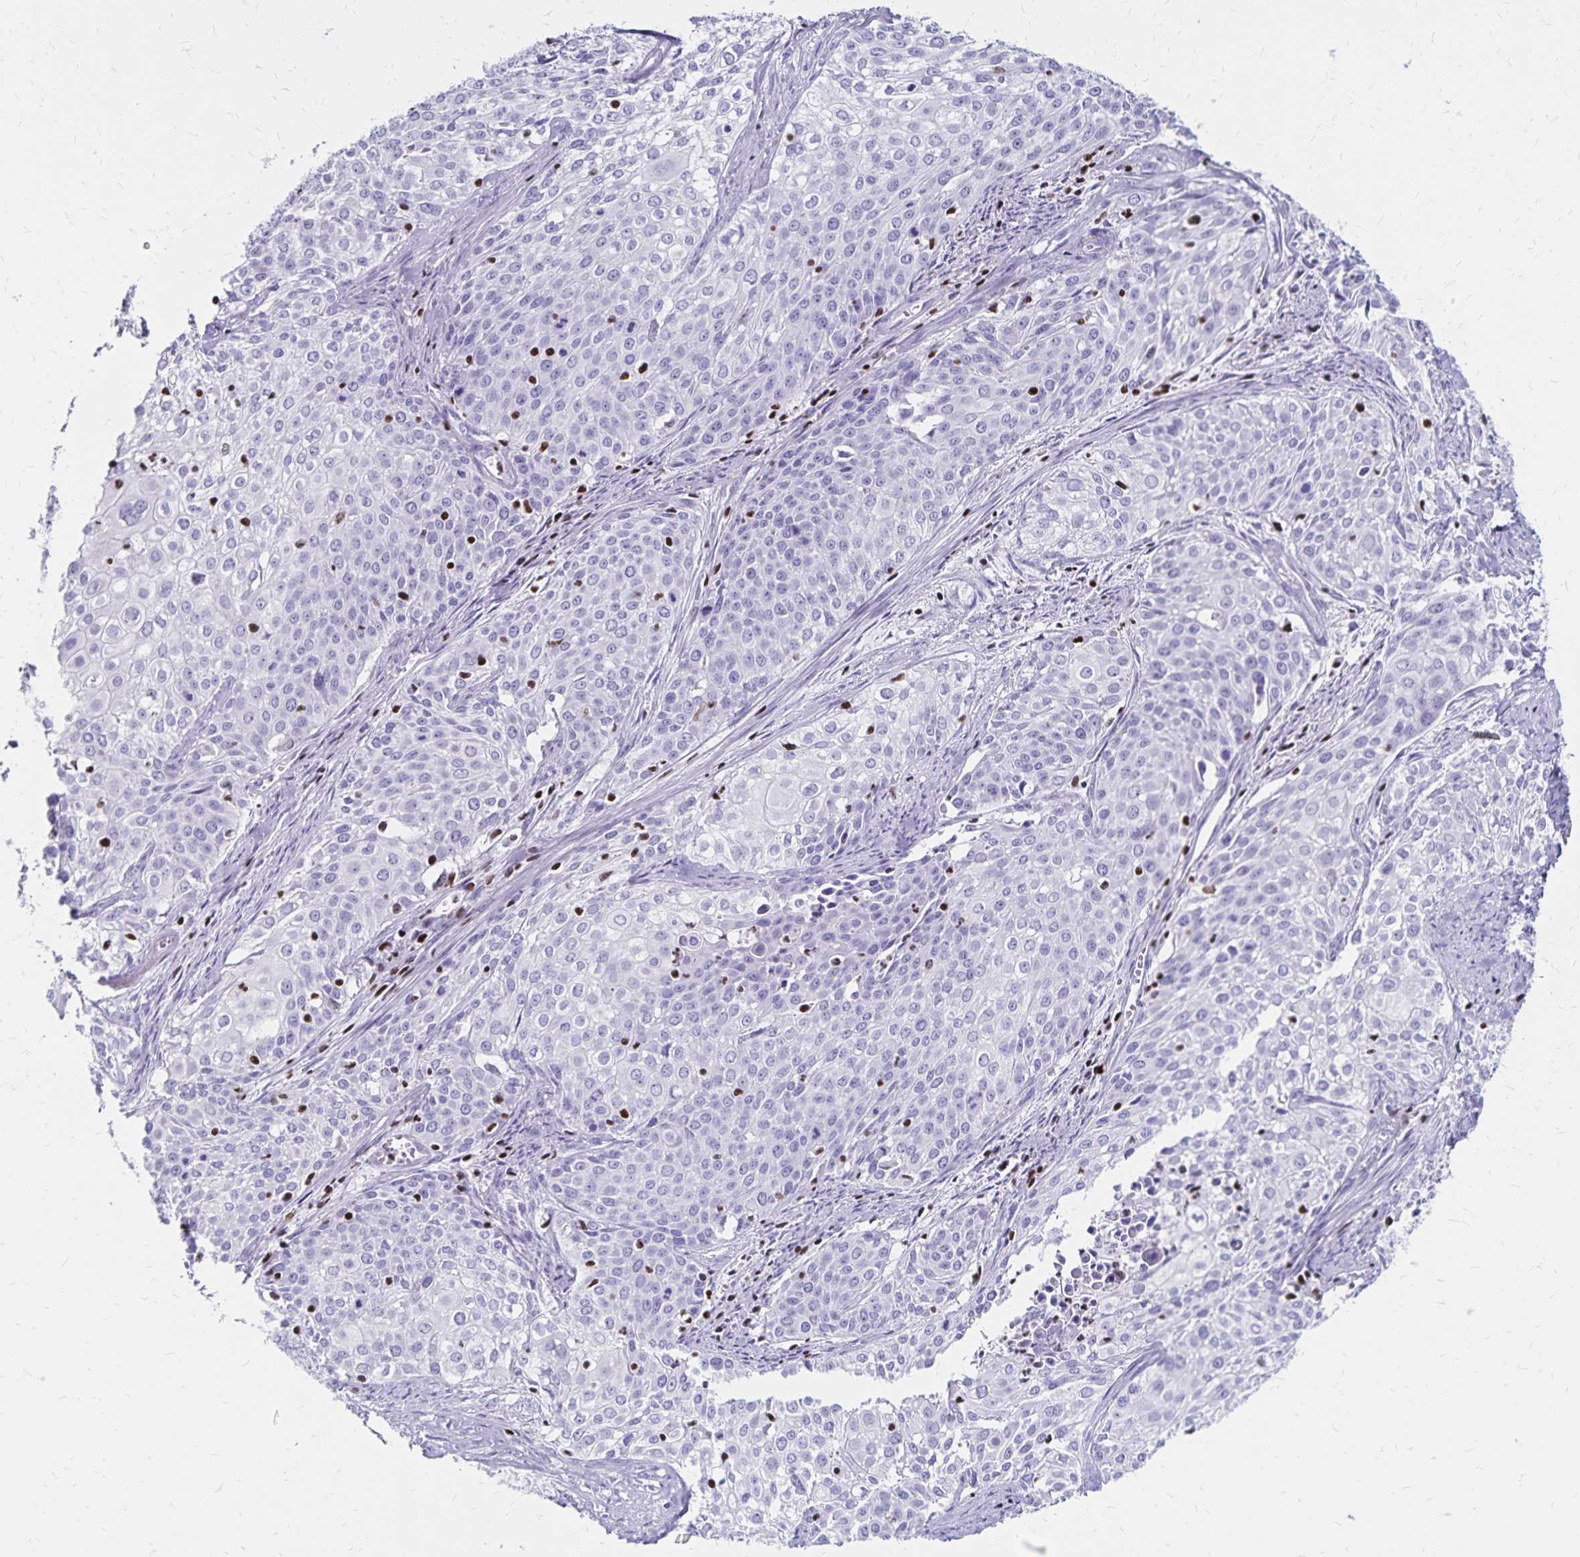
{"staining": {"intensity": "negative", "quantity": "none", "location": "none"}, "tissue": "cervical cancer", "cell_type": "Tumor cells", "image_type": "cancer", "snomed": [{"axis": "morphology", "description": "Squamous cell carcinoma, NOS"}, {"axis": "topography", "description": "Cervix"}], "caption": "Human cervical cancer (squamous cell carcinoma) stained for a protein using IHC shows no expression in tumor cells.", "gene": "IKZF1", "patient": {"sex": "female", "age": 39}}